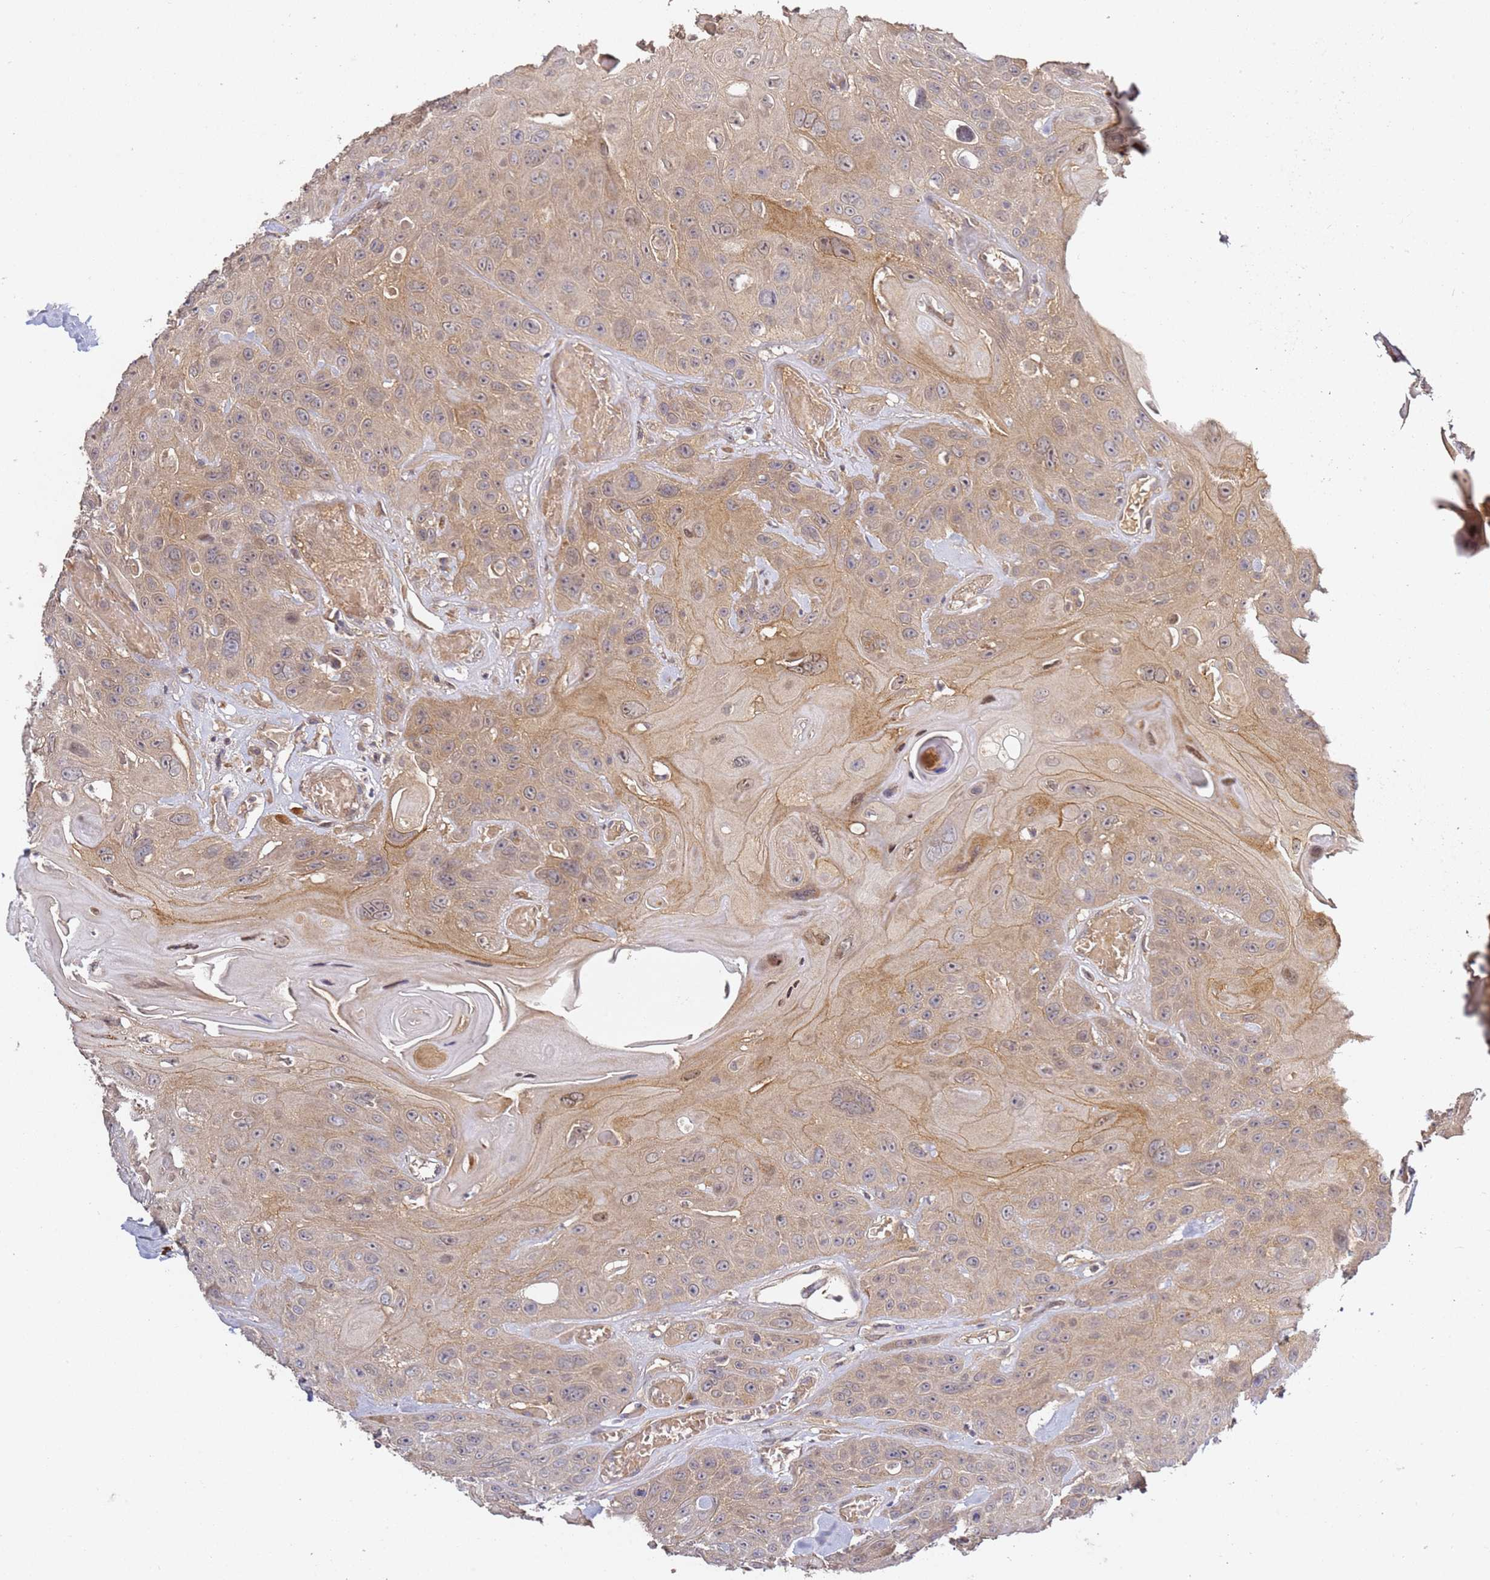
{"staining": {"intensity": "moderate", "quantity": ">75%", "location": "cytoplasmic/membranous"}, "tissue": "head and neck cancer", "cell_type": "Tumor cells", "image_type": "cancer", "snomed": [{"axis": "morphology", "description": "Squamous cell carcinoma, NOS"}, {"axis": "topography", "description": "Head-Neck"}], "caption": "An image of squamous cell carcinoma (head and neck) stained for a protein shows moderate cytoplasmic/membranous brown staining in tumor cells.", "gene": "OSBPL2", "patient": {"sex": "female", "age": 59}}